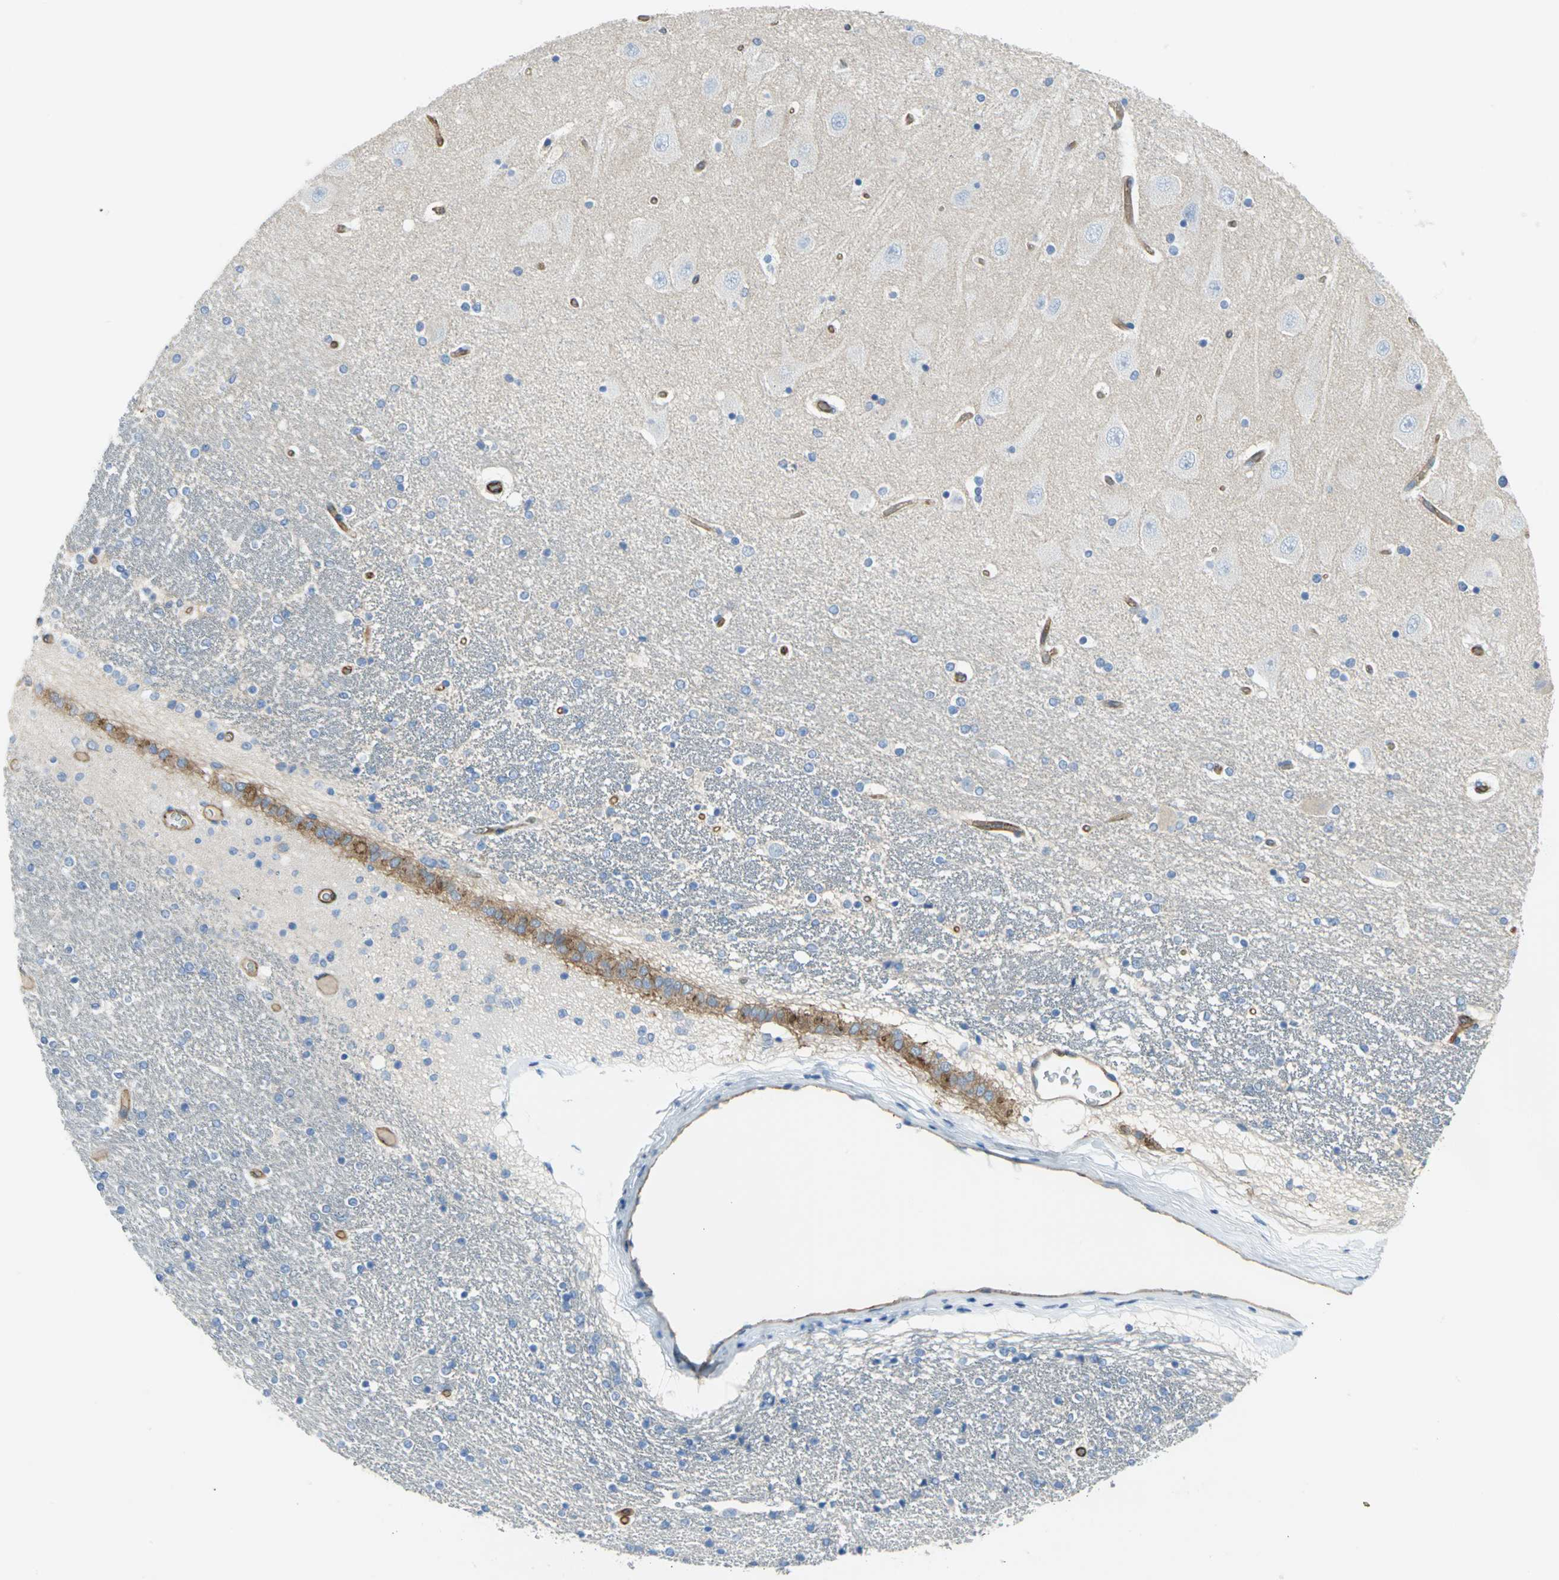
{"staining": {"intensity": "negative", "quantity": "none", "location": "none"}, "tissue": "hippocampus", "cell_type": "Glial cells", "image_type": "normal", "snomed": [{"axis": "morphology", "description": "Normal tissue, NOS"}, {"axis": "topography", "description": "Hippocampus"}], "caption": "Immunohistochemistry (IHC) photomicrograph of unremarkable hippocampus: hippocampus stained with DAB (3,3'-diaminobenzidine) displays no significant protein expression in glial cells.", "gene": "FLNB", "patient": {"sex": "female", "age": 54}}